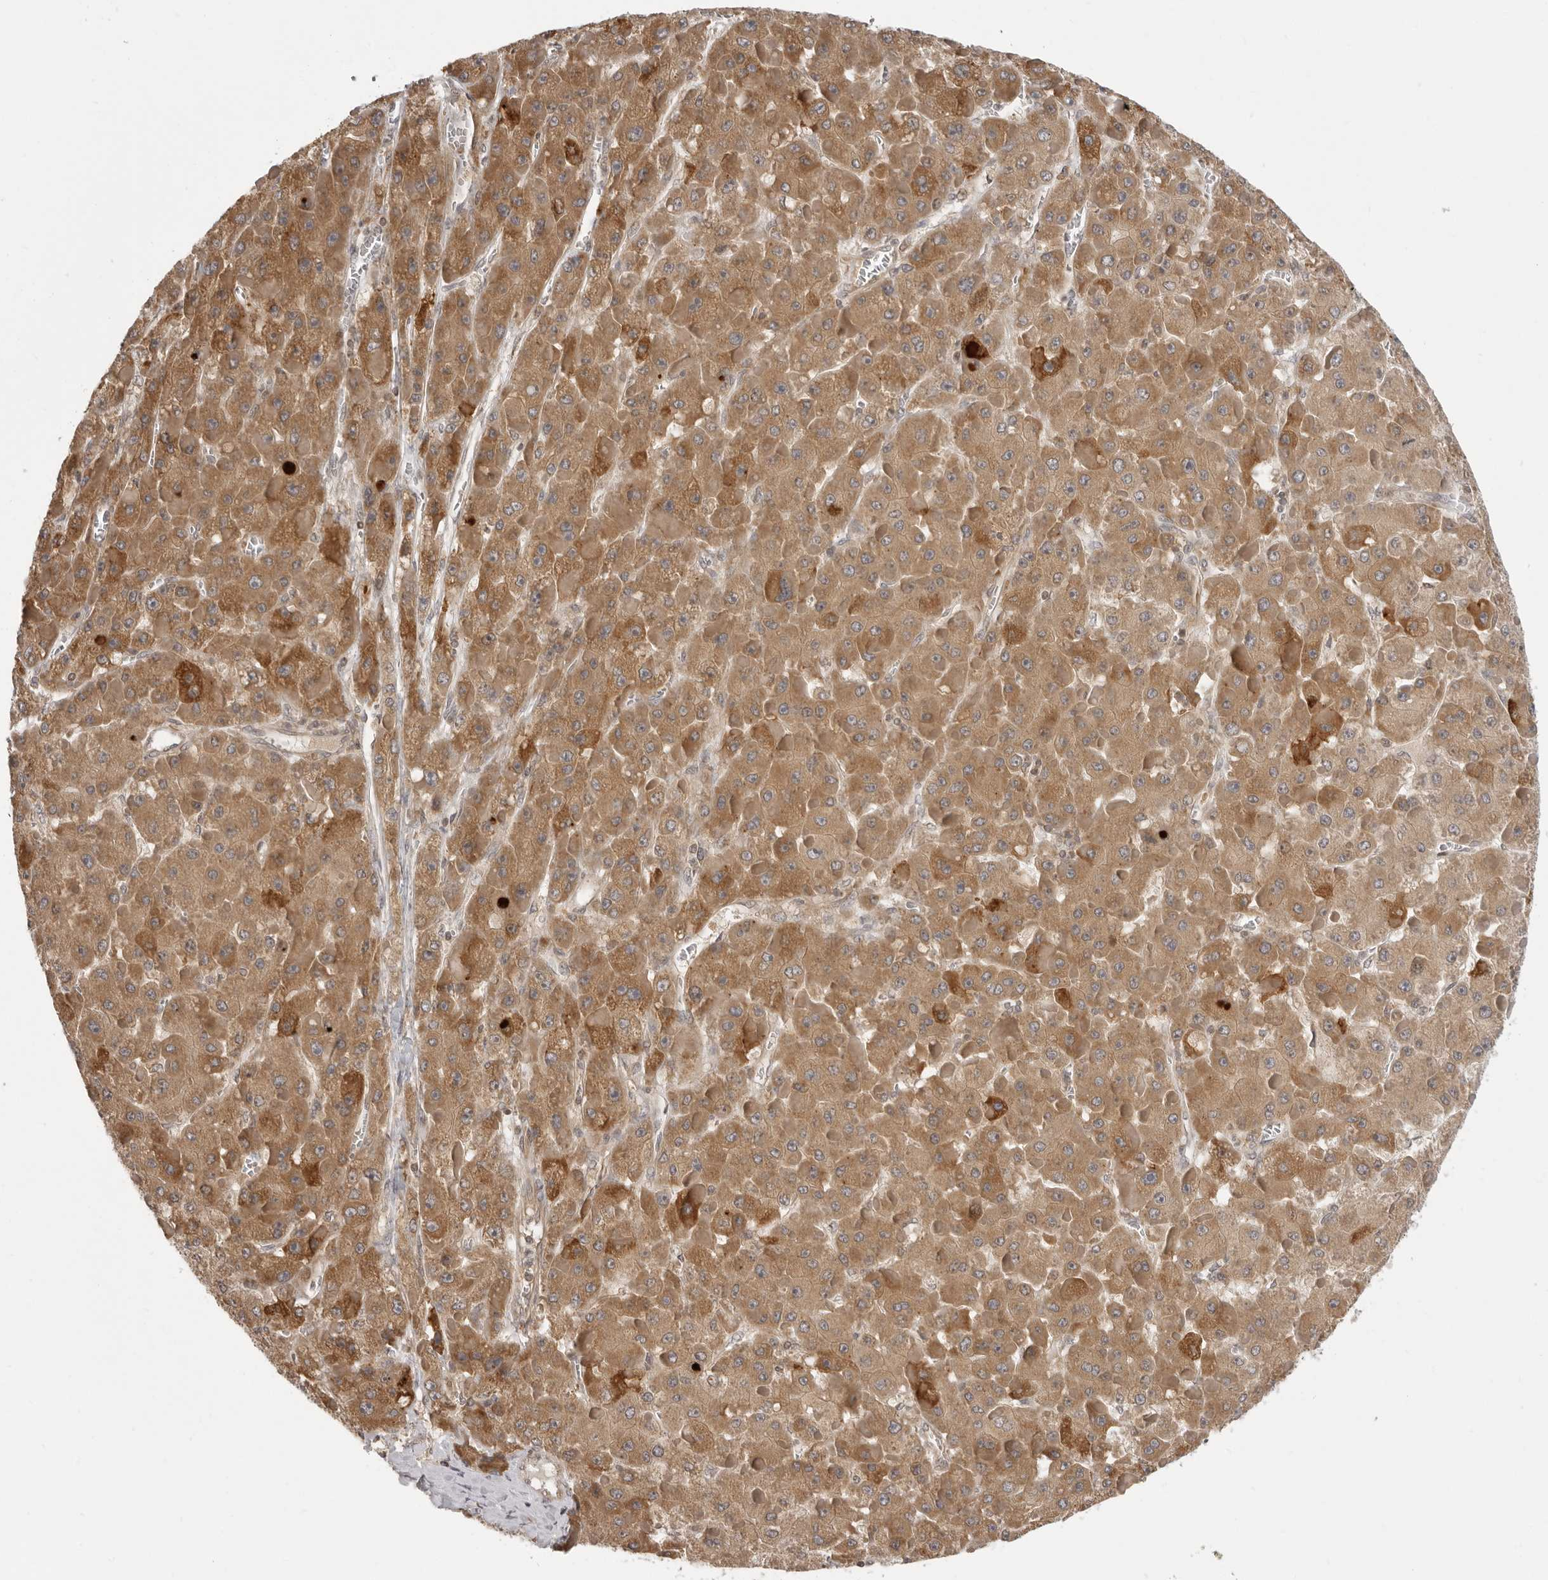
{"staining": {"intensity": "moderate", "quantity": ">75%", "location": "cytoplasmic/membranous"}, "tissue": "liver cancer", "cell_type": "Tumor cells", "image_type": "cancer", "snomed": [{"axis": "morphology", "description": "Carcinoma, Hepatocellular, NOS"}, {"axis": "topography", "description": "Liver"}], "caption": "An image of human liver cancer (hepatocellular carcinoma) stained for a protein shows moderate cytoplasmic/membranous brown staining in tumor cells.", "gene": "PRRC2A", "patient": {"sex": "female", "age": 73}}